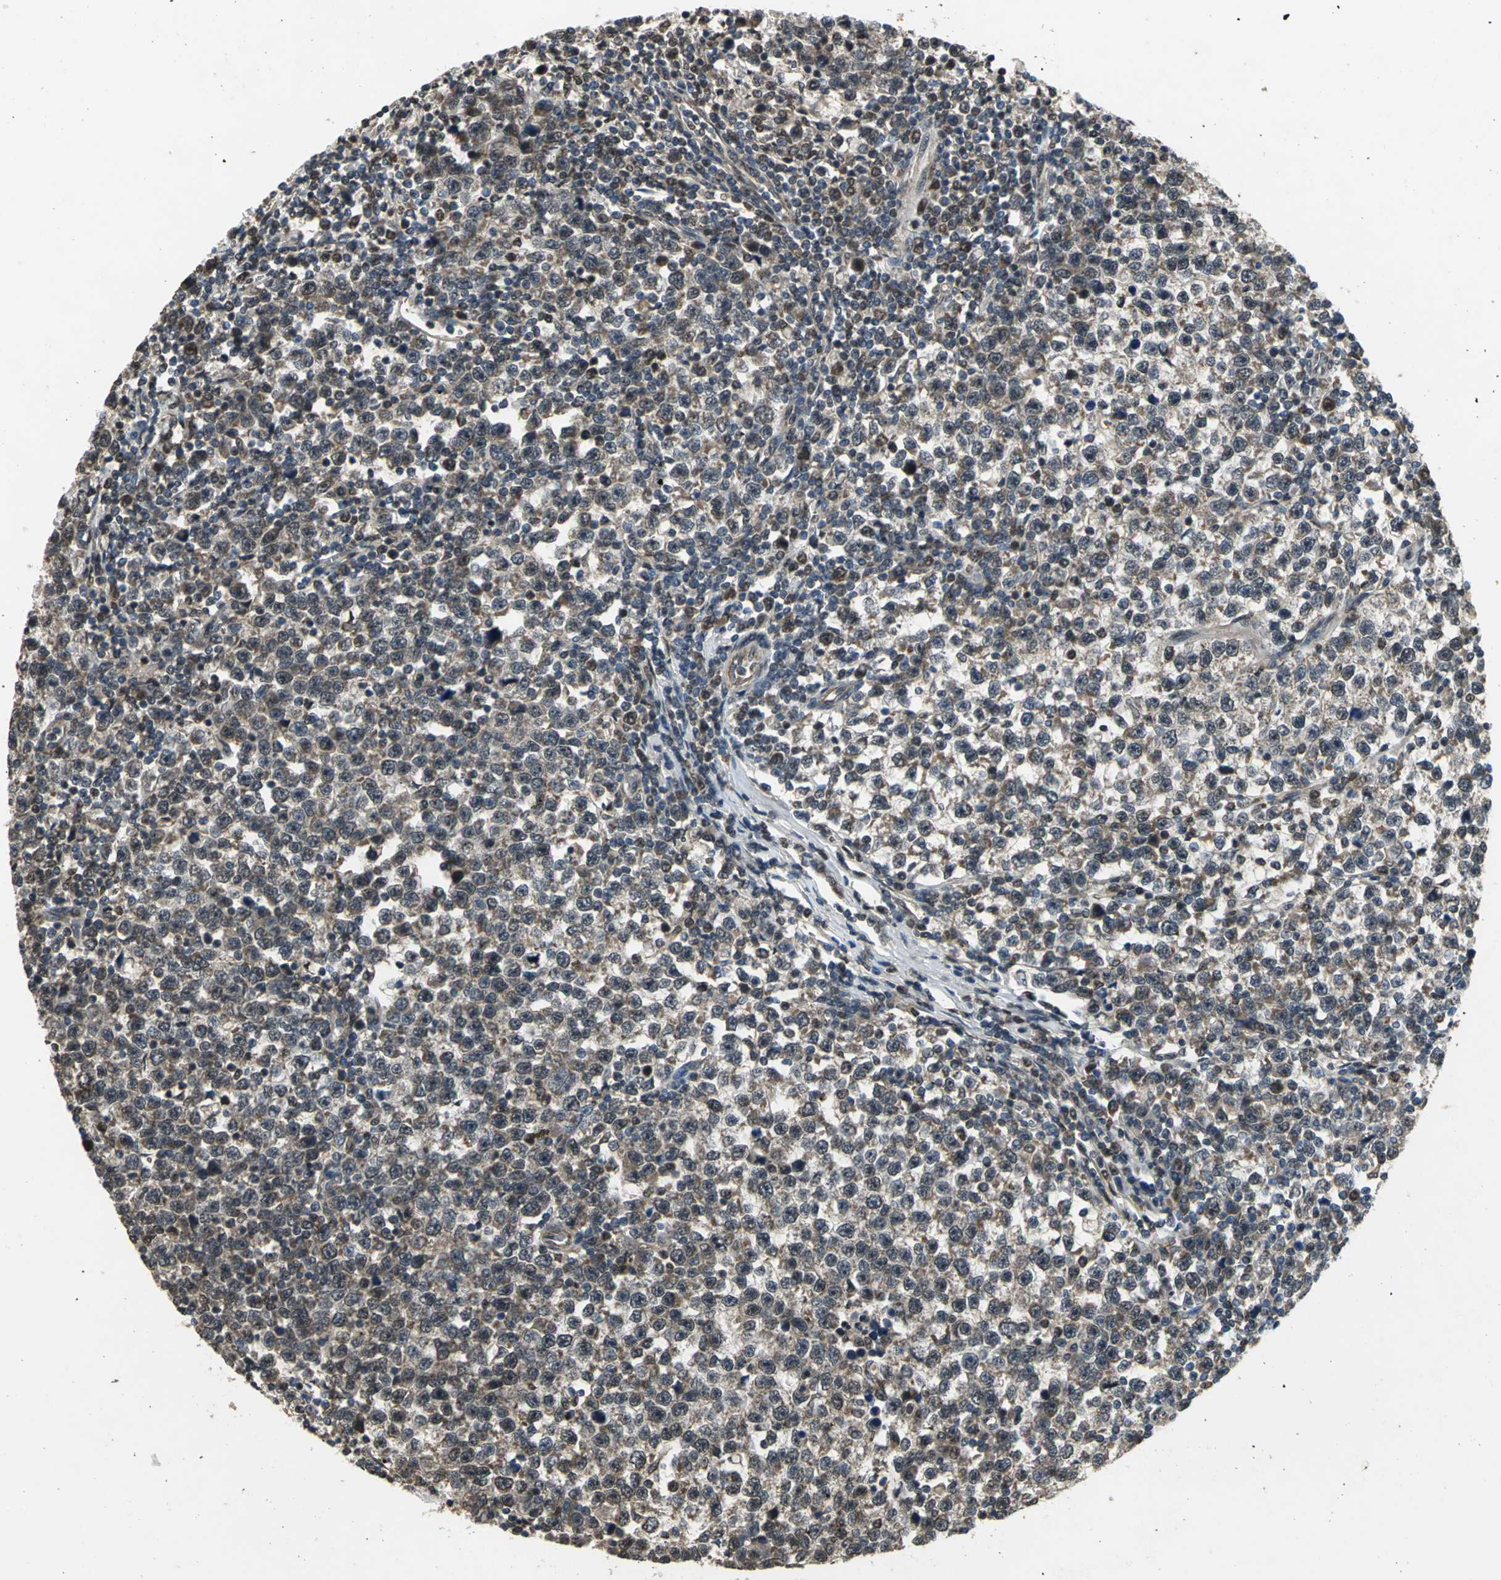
{"staining": {"intensity": "moderate", "quantity": ">75%", "location": "cytoplasmic/membranous,nuclear"}, "tissue": "testis cancer", "cell_type": "Tumor cells", "image_type": "cancer", "snomed": [{"axis": "morphology", "description": "Seminoma, NOS"}, {"axis": "topography", "description": "Testis"}], "caption": "Moderate cytoplasmic/membranous and nuclear positivity is present in approximately >75% of tumor cells in testis seminoma.", "gene": "AHR", "patient": {"sex": "male", "age": 43}}